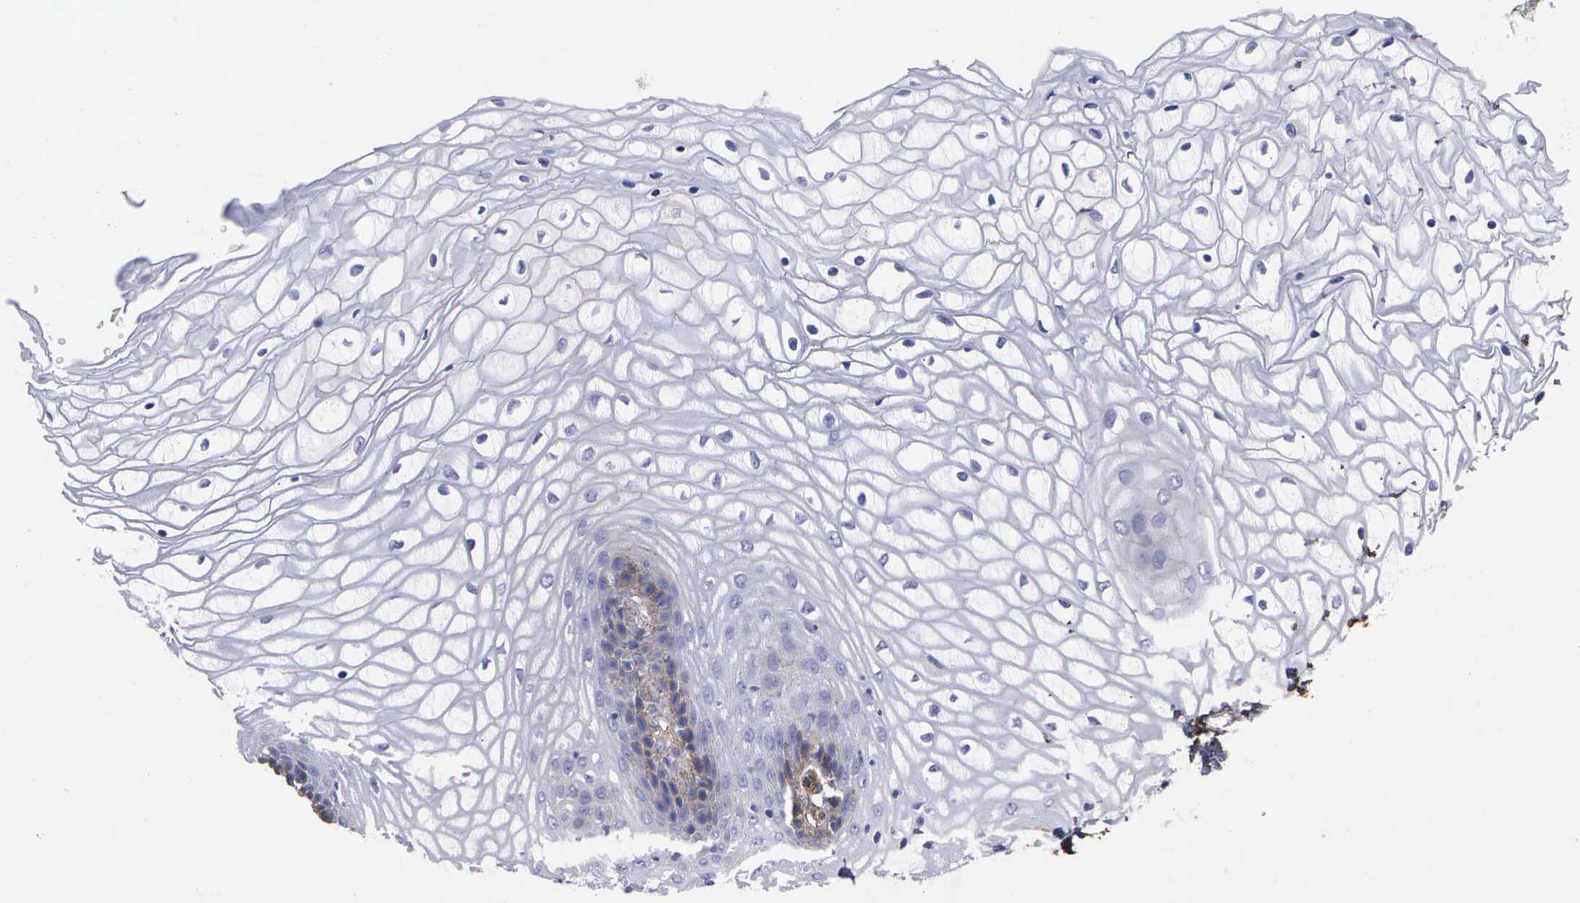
{"staining": {"intensity": "weak", "quantity": "<25%", "location": "cytoplasmic/membranous"}, "tissue": "vagina", "cell_type": "Squamous epithelial cells", "image_type": "normal", "snomed": [{"axis": "morphology", "description": "Normal tissue, NOS"}, {"axis": "topography", "description": "Vagina"}], "caption": "Immunohistochemical staining of unremarkable human vagina demonstrates no significant positivity in squamous epithelial cells. The staining was performed using DAB (3,3'-diaminobenzidine) to visualize the protein expression in brown, while the nuclei were stained in blue with hematoxylin (Magnification: 20x).", "gene": "MAGEB10", "patient": {"sex": "female", "age": 34}}